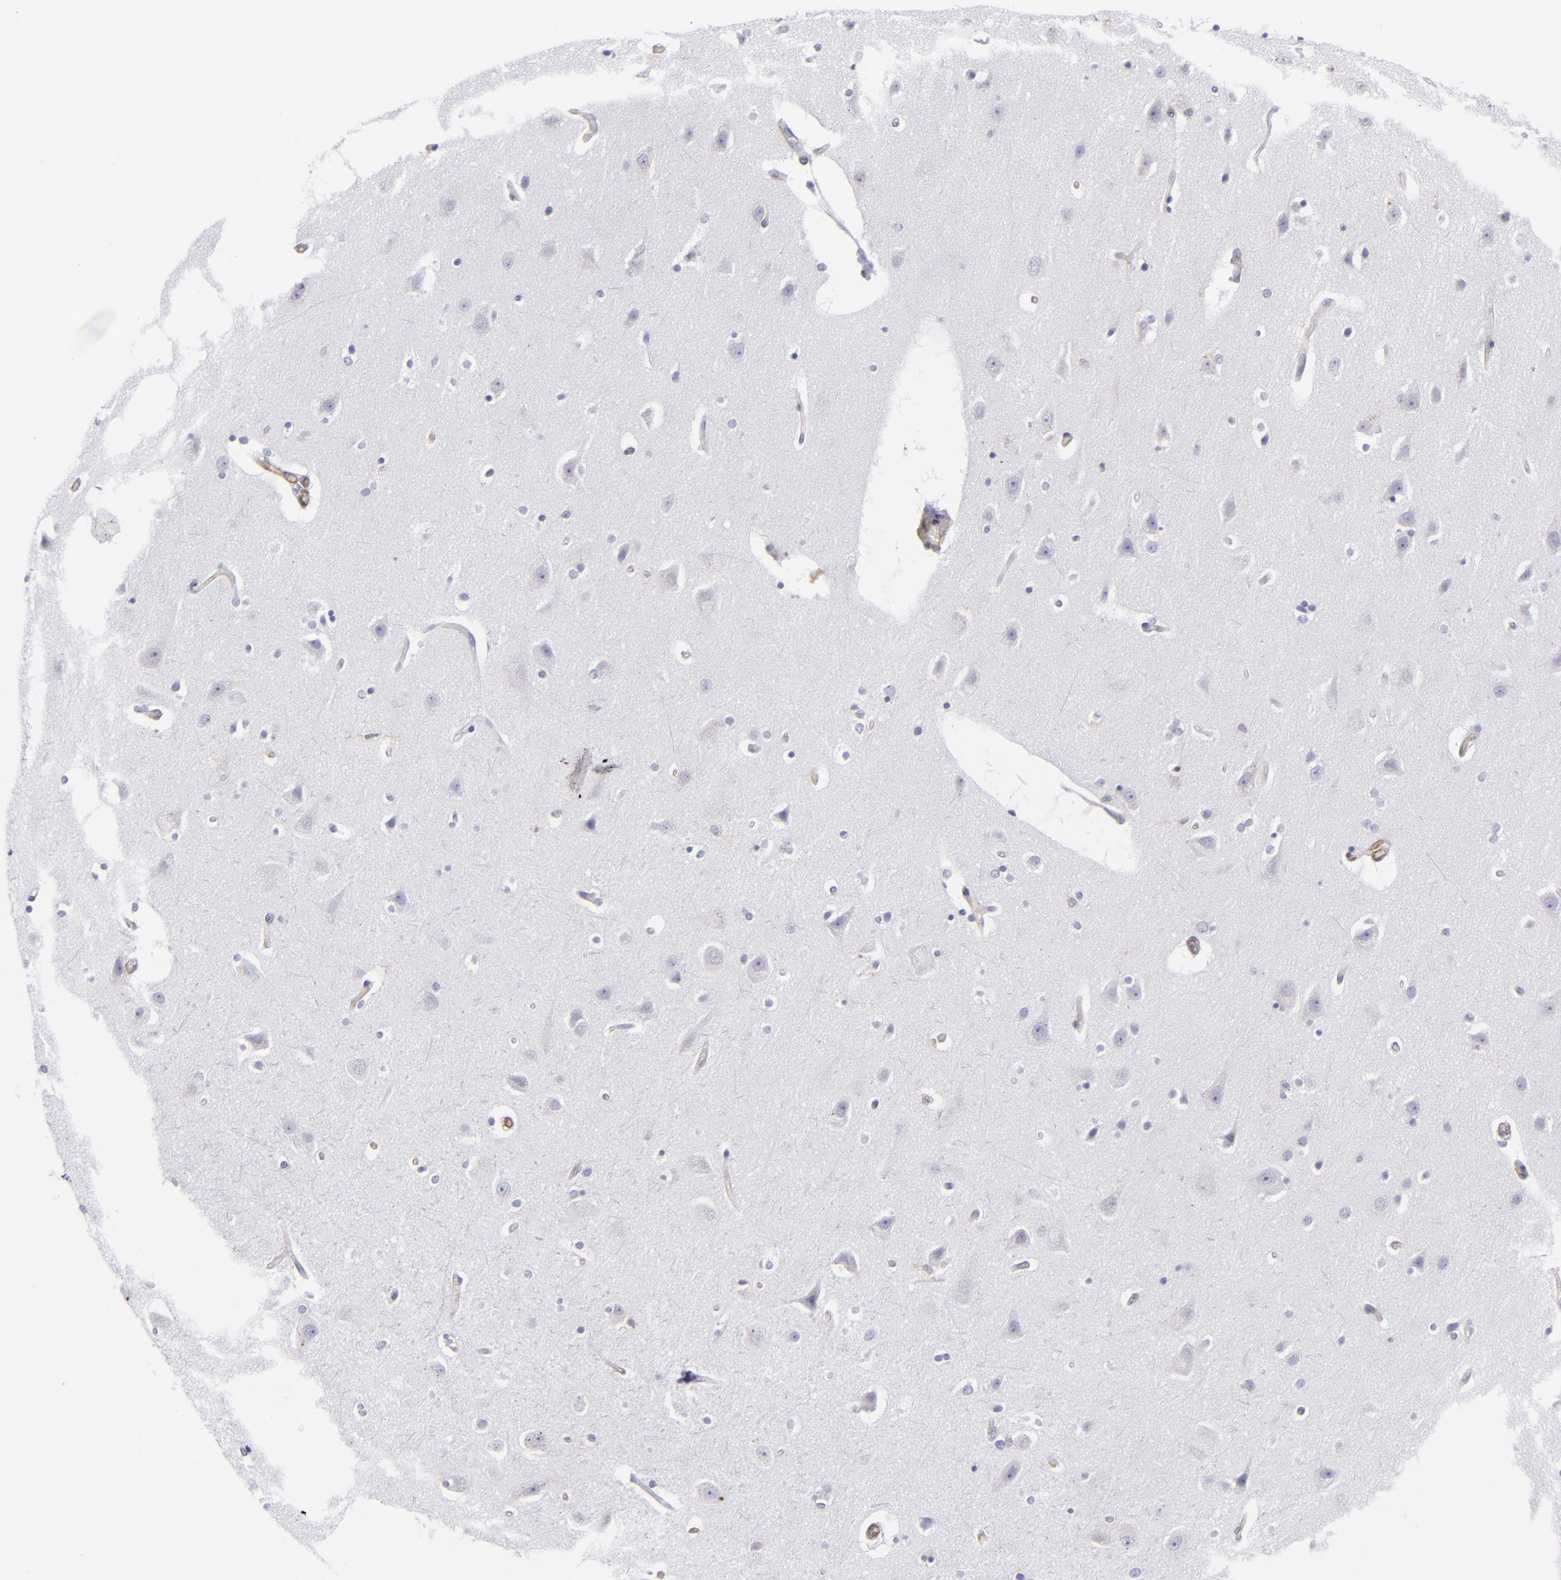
{"staining": {"intensity": "negative", "quantity": "none", "location": "none"}, "tissue": "caudate", "cell_type": "Glial cells", "image_type": "normal", "snomed": [{"axis": "morphology", "description": "Normal tissue, NOS"}, {"axis": "topography", "description": "Lateral ventricle wall"}], "caption": "An IHC micrograph of unremarkable caudate is shown. There is no staining in glial cells of caudate.", "gene": "ENTPD1", "patient": {"sex": "female", "age": 54}}